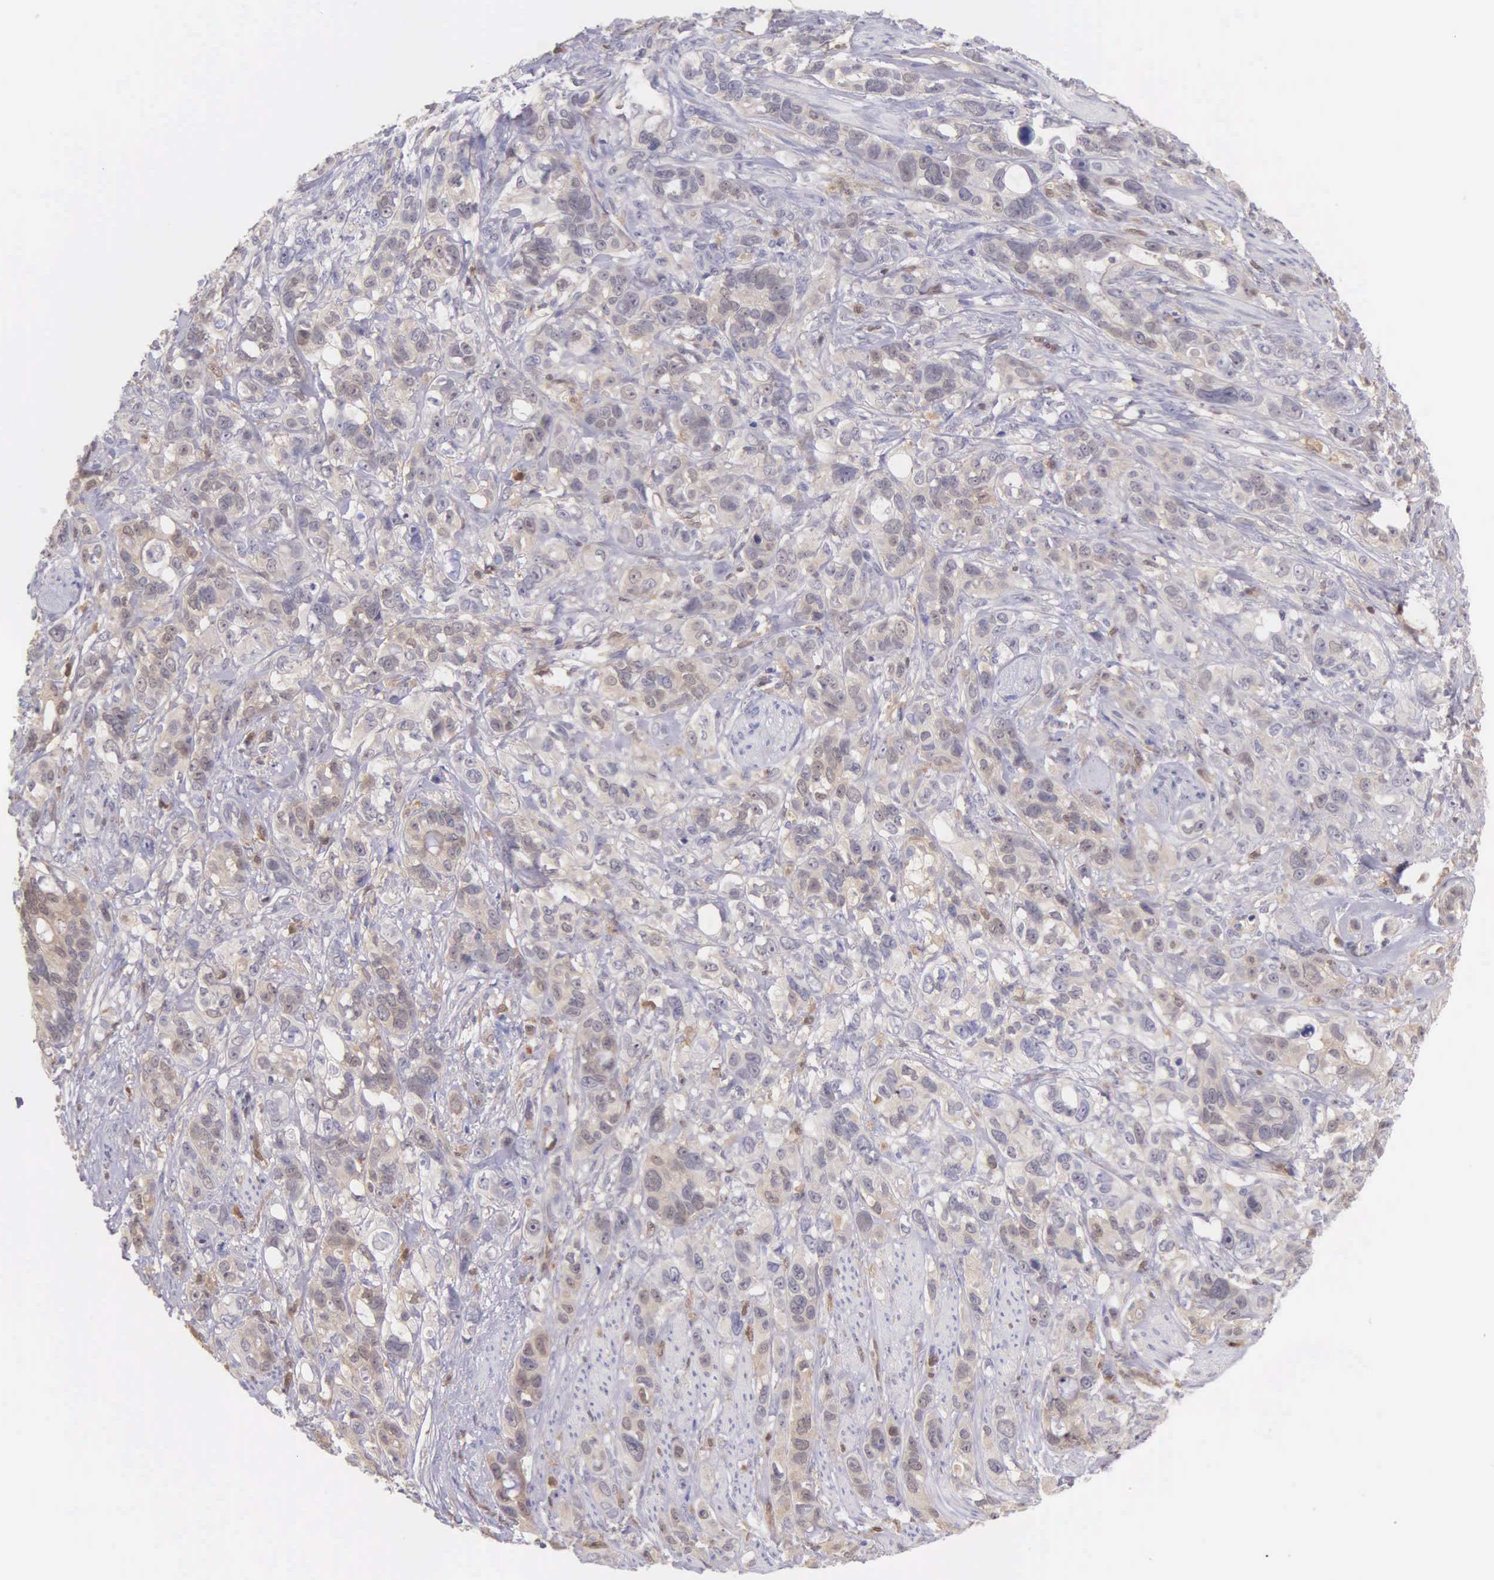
{"staining": {"intensity": "weak", "quantity": "25%-75%", "location": "cytoplasmic/membranous"}, "tissue": "stomach cancer", "cell_type": "Tumor cells", "image_type": "cancer", "snomed": [{"axis": "morphology", "description": "Adenocarcinoma, NOS"}, {"axis": "topography", "description": "Stomach, upper"}], "caption": "Adenocarcinoma (stomach) was stained to show a protein in brown. There is low levels of weak cytoplasmic/membranous positivity in approximately 25%-75% of tumor cells. The protein is stained brown, and the nuclei are stained in blue (DAB (3,3'-diaminobenzidine) IHC with brightfield microscopy, high magnification).", "gene": "BID", "patient": {"sex": "male", "age": 47}}